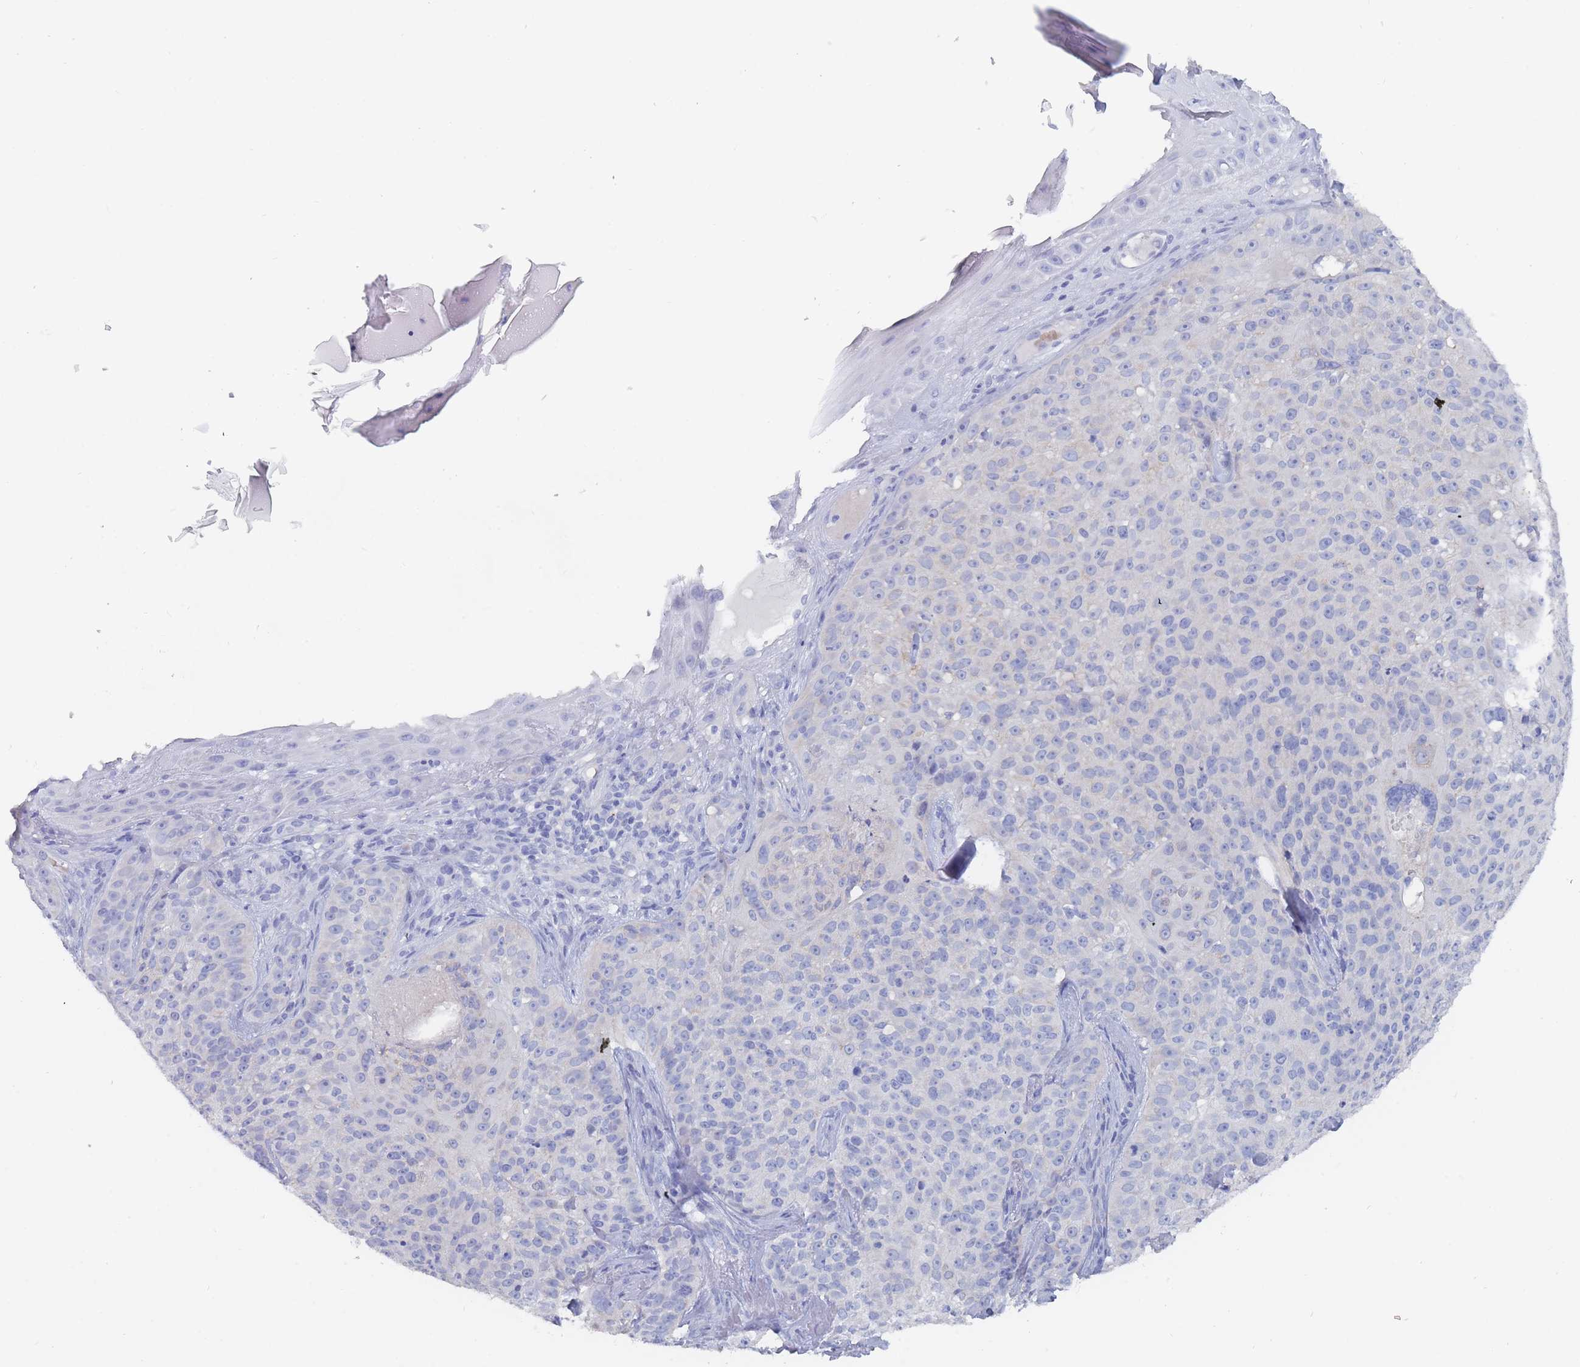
{"staining": {"intensity": "negative", "quantity": "none", "location": "none"}, "tissue": "skin cancer", "cell_type": "Tumor cells", "image_type": "cancer", "snomed": [{"axis": "morphology", "description": "Basal cell carcinoma"}, {"axis": "topography", "description": "Skin"}], "caption": "The micrograph exhibits no significant expression in tumor cells of skin cancer. (DAB IHC, high magnification).", "gene": "SLC25A35", "patient": {"sex": "female", "age": 92}}